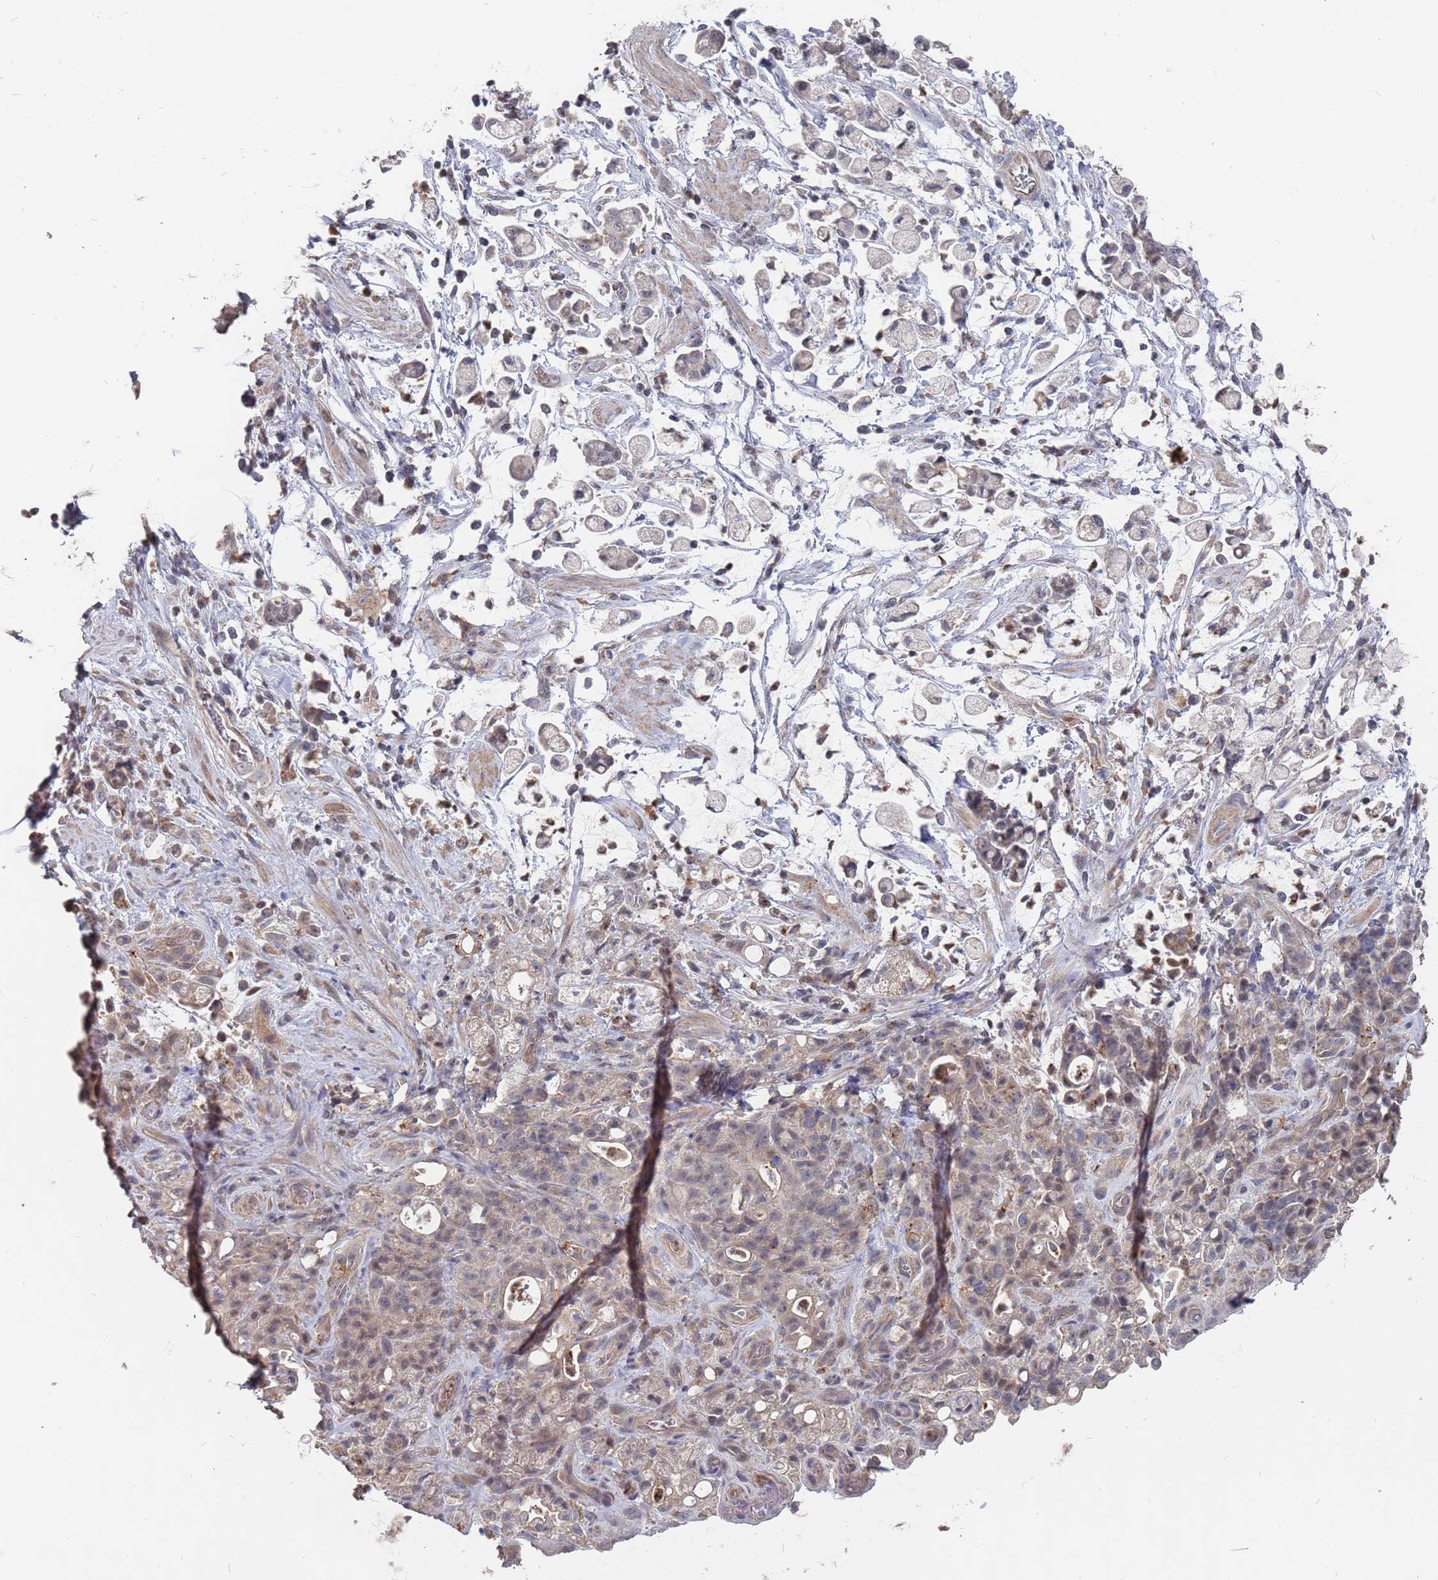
{"staining": {"intensity": "weak", "quantity": "<25%", "location": "cytoplasmic/membranous"}, "tissue": "stomach cancer", "cell_type": "Tumor cells", "image_type": "cancer", "snomed": [{"axis": "morphology", "description": "Adenocarcinoma, NOS"}, {"axis": "topography", "description": "Stomach"}], "caption": "This is an immunohistochemistry (IHC) image of human stomach adenocarcinoma. There is no staining in tumor cells.", "gene": "TCEANC2", "patient": {"sex": "female", "age": 60}}